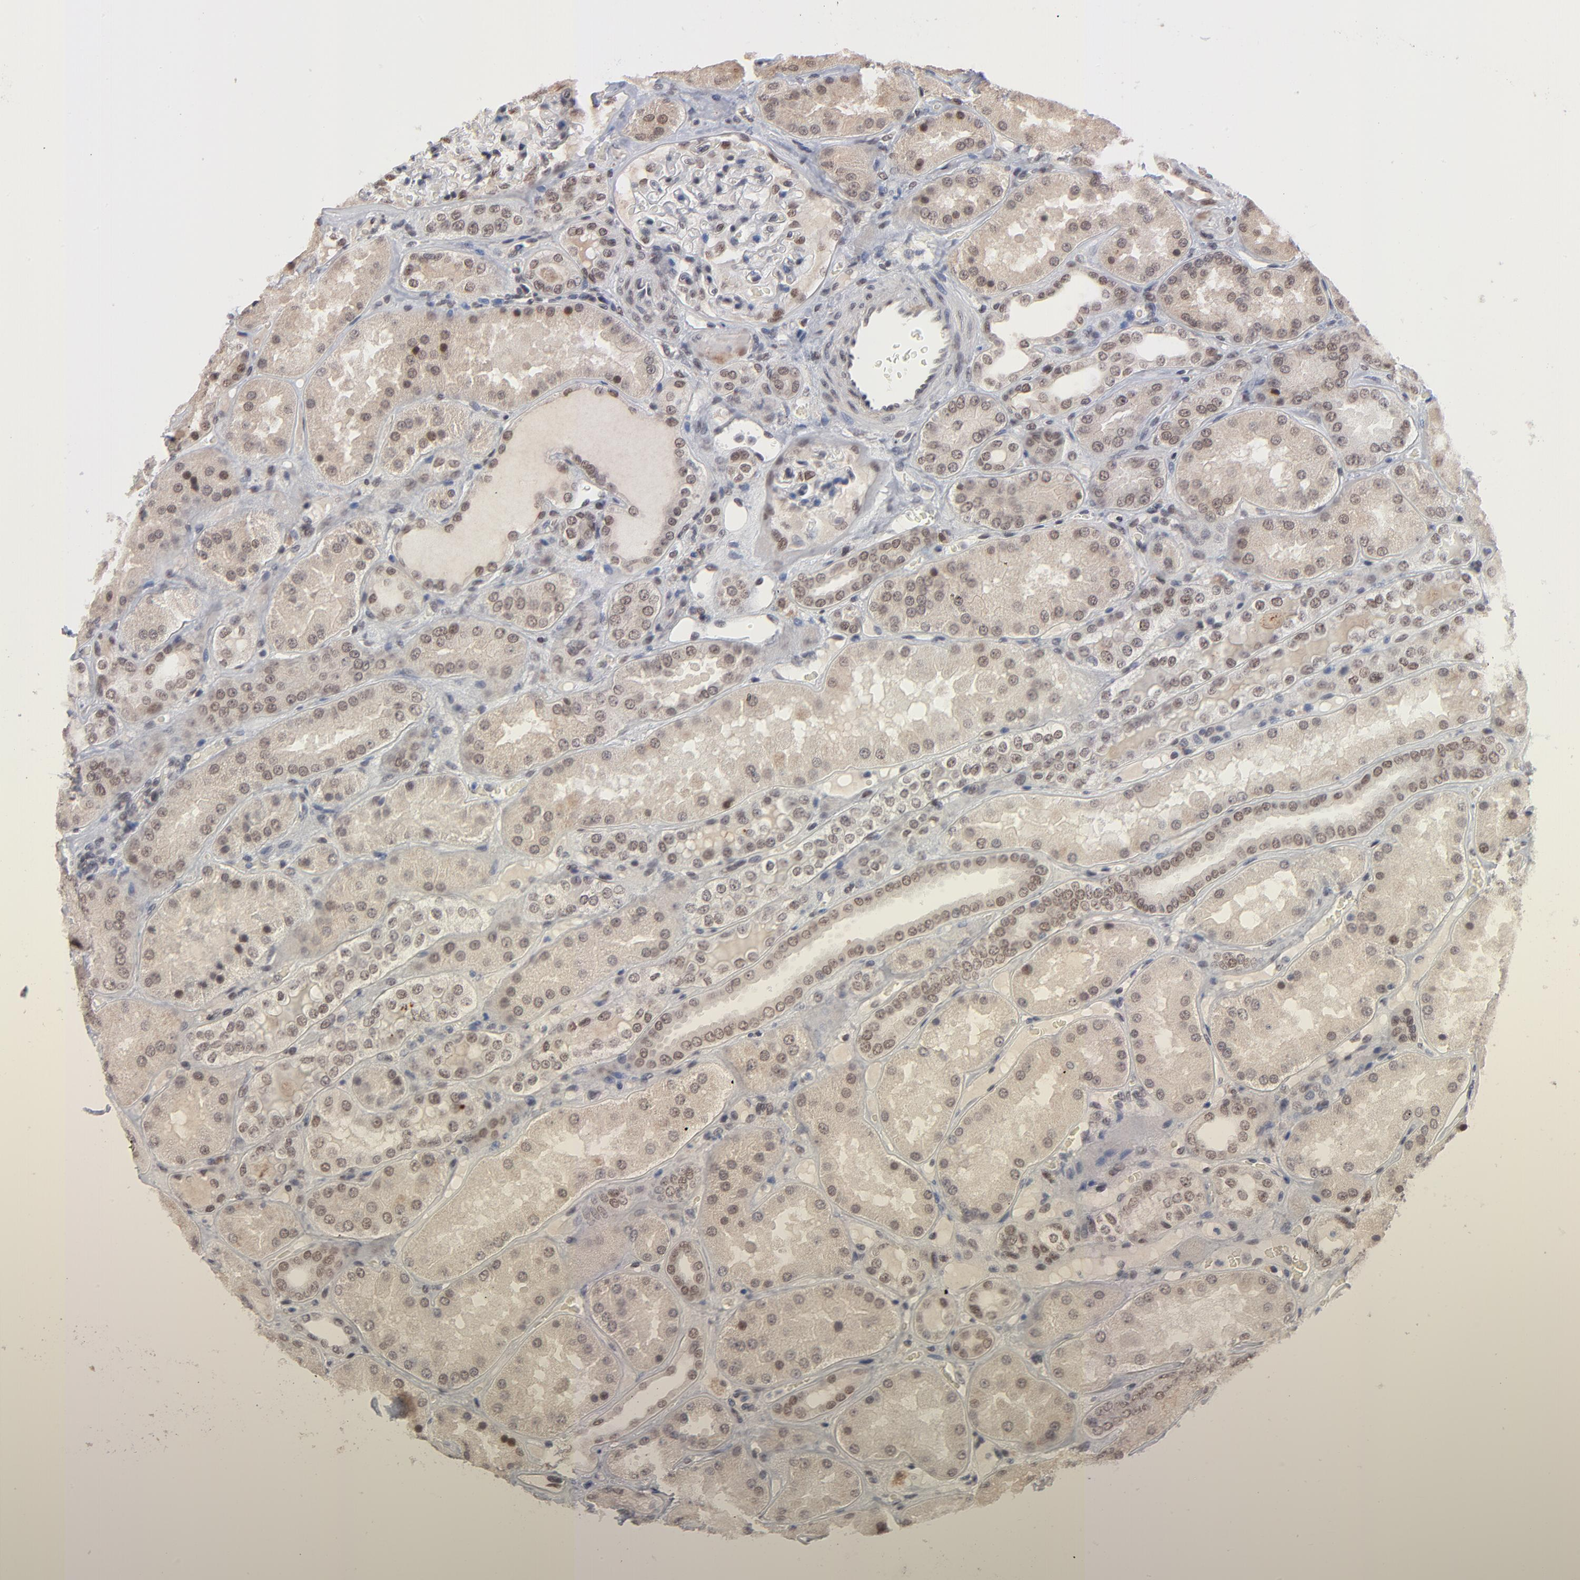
{"staining": {"intensity": "weak", "quantity": "<25%", "location": "nuclear"}, "tissue": "kidney", "cell_type": "Cells in glomeruli", "image_type": "normal", "snomed": [{"axis": "morphology", "description": "Normal tissue, NOS"}, {"axis": "topography", "description": "Kidney"}], "caption": "Protein analysis of normal kidney demonstrates no significant positivity in cells in glomeruli.", "gene": "MBIP", "patient": {"sex": "female", "age": 56}}